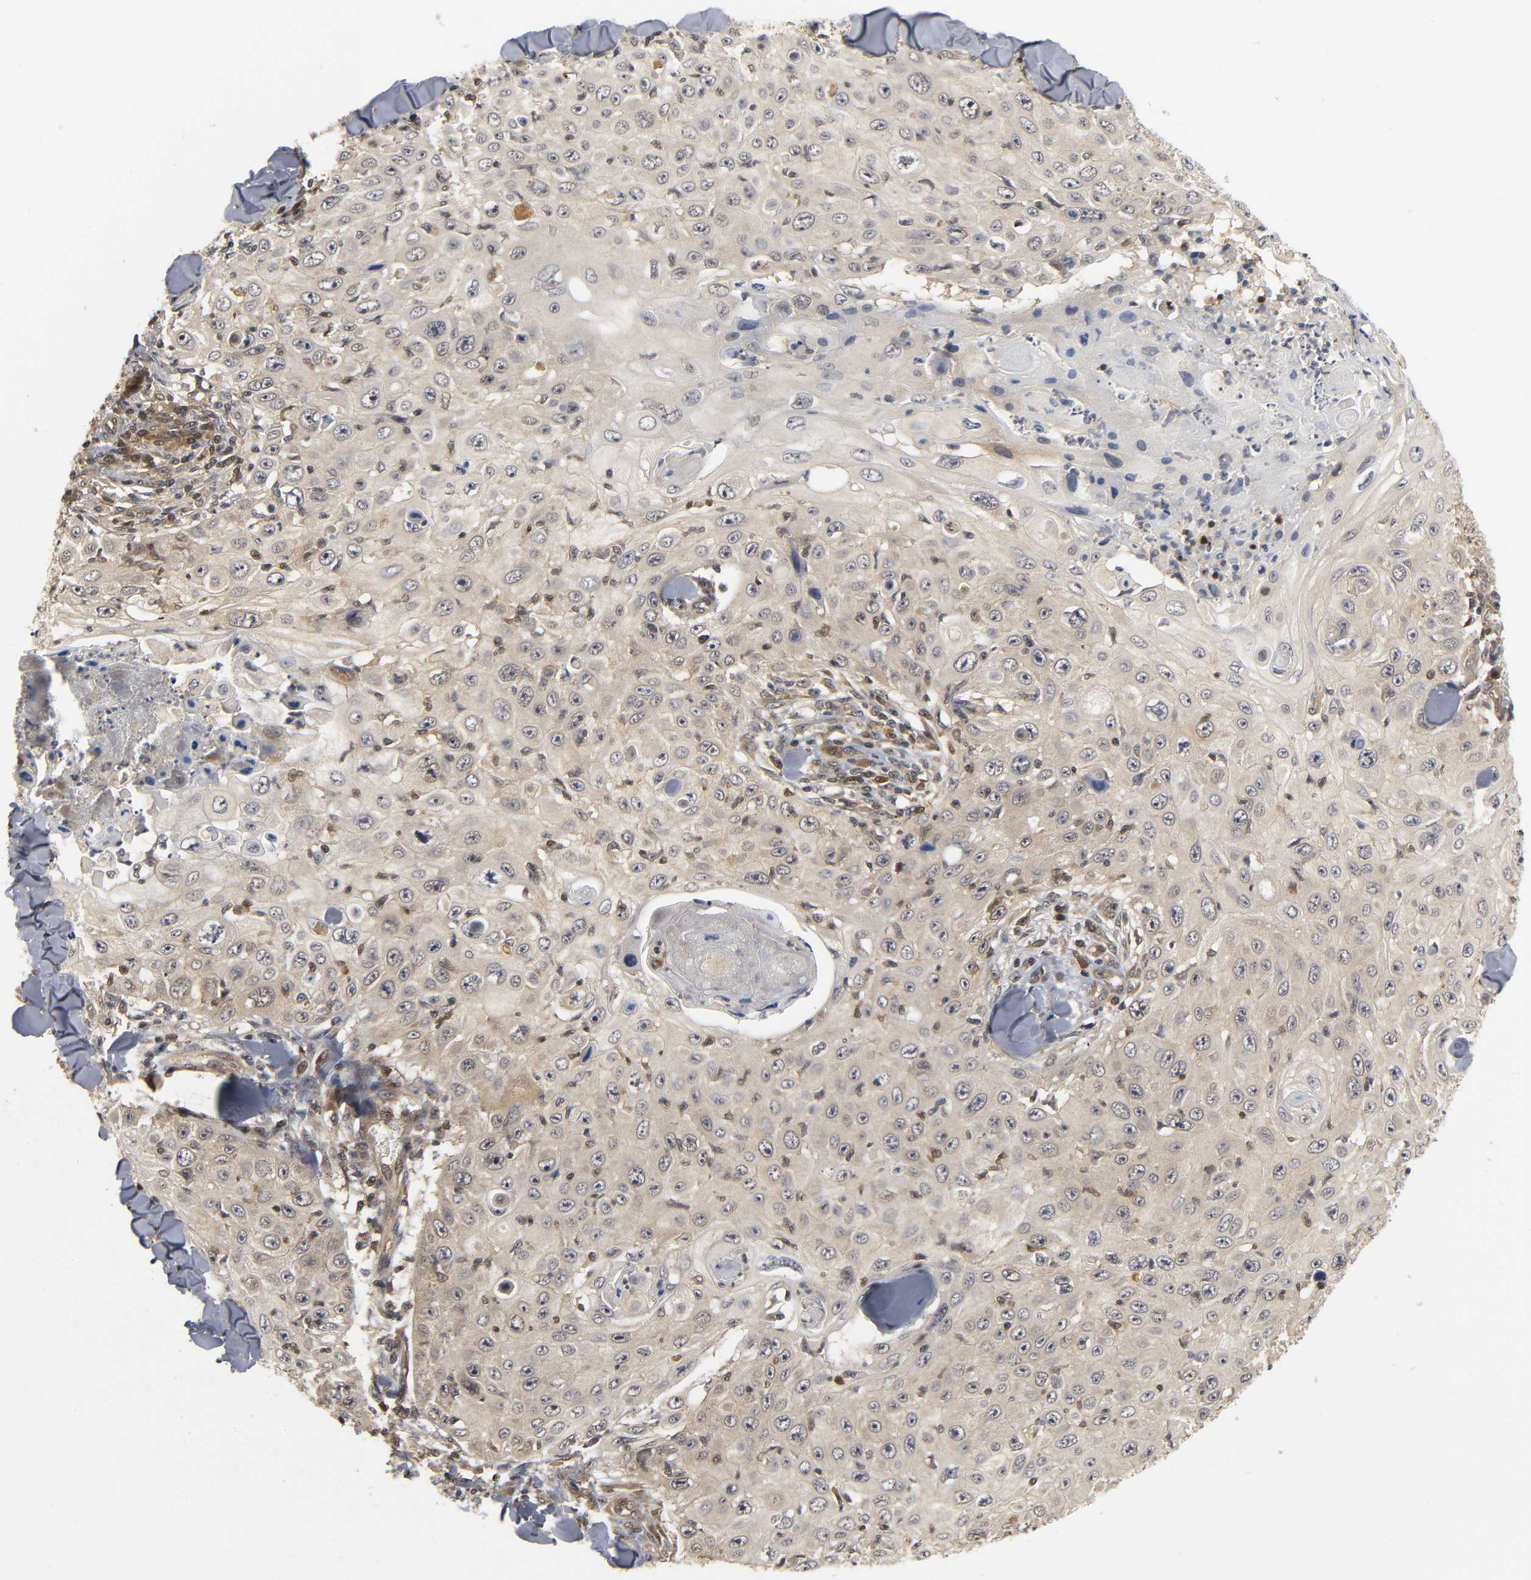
{"staining": {"intensity": "weak", "quantity": ">75%", "location": "cytoplasmic/membranous"}, "tissue": "skin cancer", "cell_type": "Tumor cells", "image_type": "cancer", "snomed": [{"axis": "morphology", "description": "Squamous cell carcinoma, NOS"}, {"axis": "topography", "description": "Skin"}], "caption": "Immunohistochemistry (DAB) staining of human skin squamous cell carcinoma displays weak cytoplasmic/membranous protein positivity in approximately >75% of tumor cells.", "gene": "PARK7", "patient": {"sex": "male", "age": 86}}